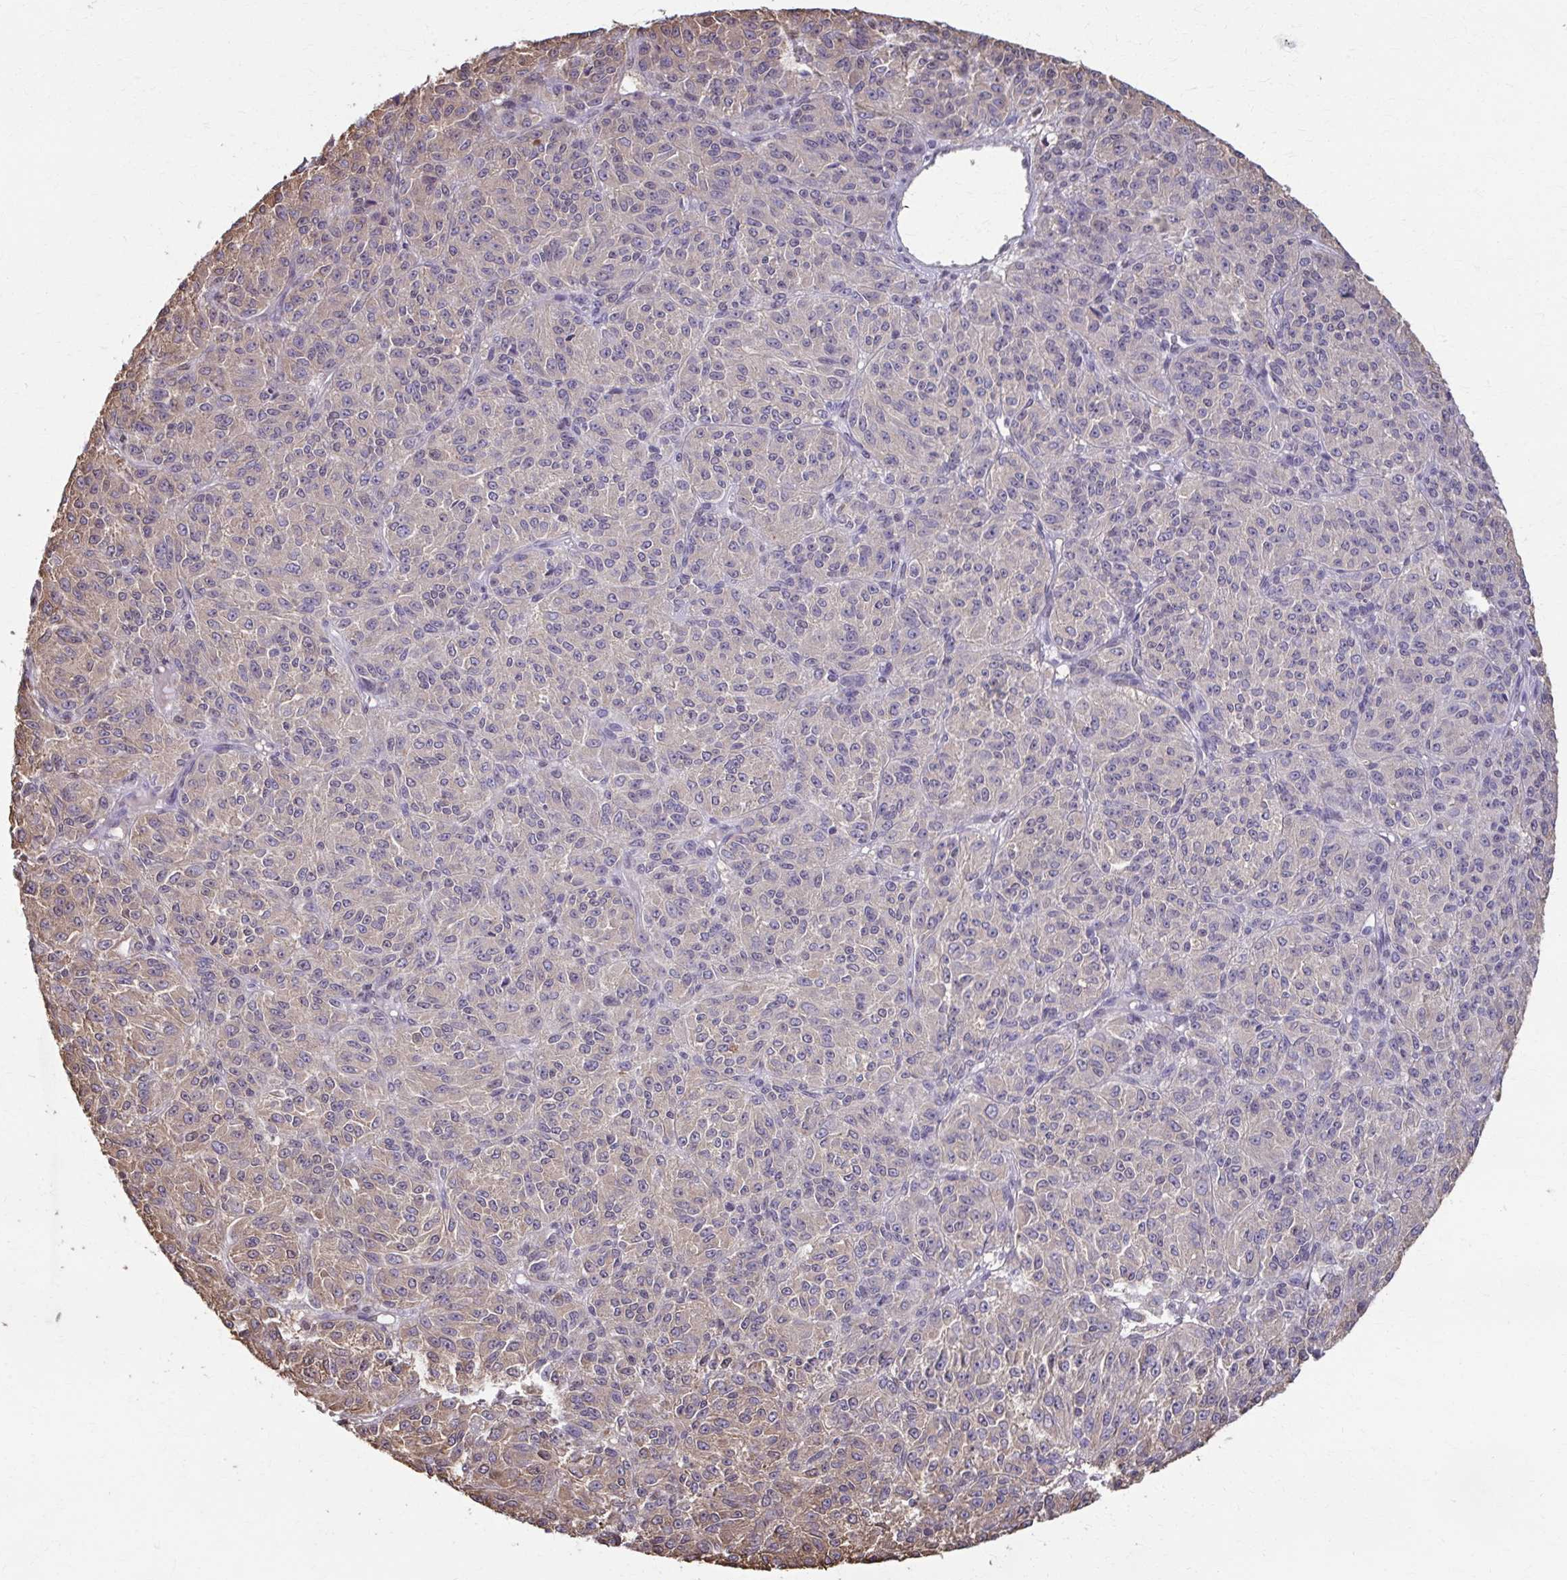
{"staining": {"intensity": "weak", "quantity": "<25%", "location": "cytoplasmic/membranous"}, "tissue": "melanoma", "cell_type": "Tumor cells", "image_type": "cancer", "snomed": [{"axis": "morphology", "description": "Malignant melanoma, Metastatic site"}, {"axis": "topography", "description": "Brain"}], "caption": "Protein analysis of malignant melanoma (metastatic site) reveals no significant positivity in tumor cells. Nuclei are stained in blue.", "gene": "ING4", "patient": {"sex": "female", "age": 56}}